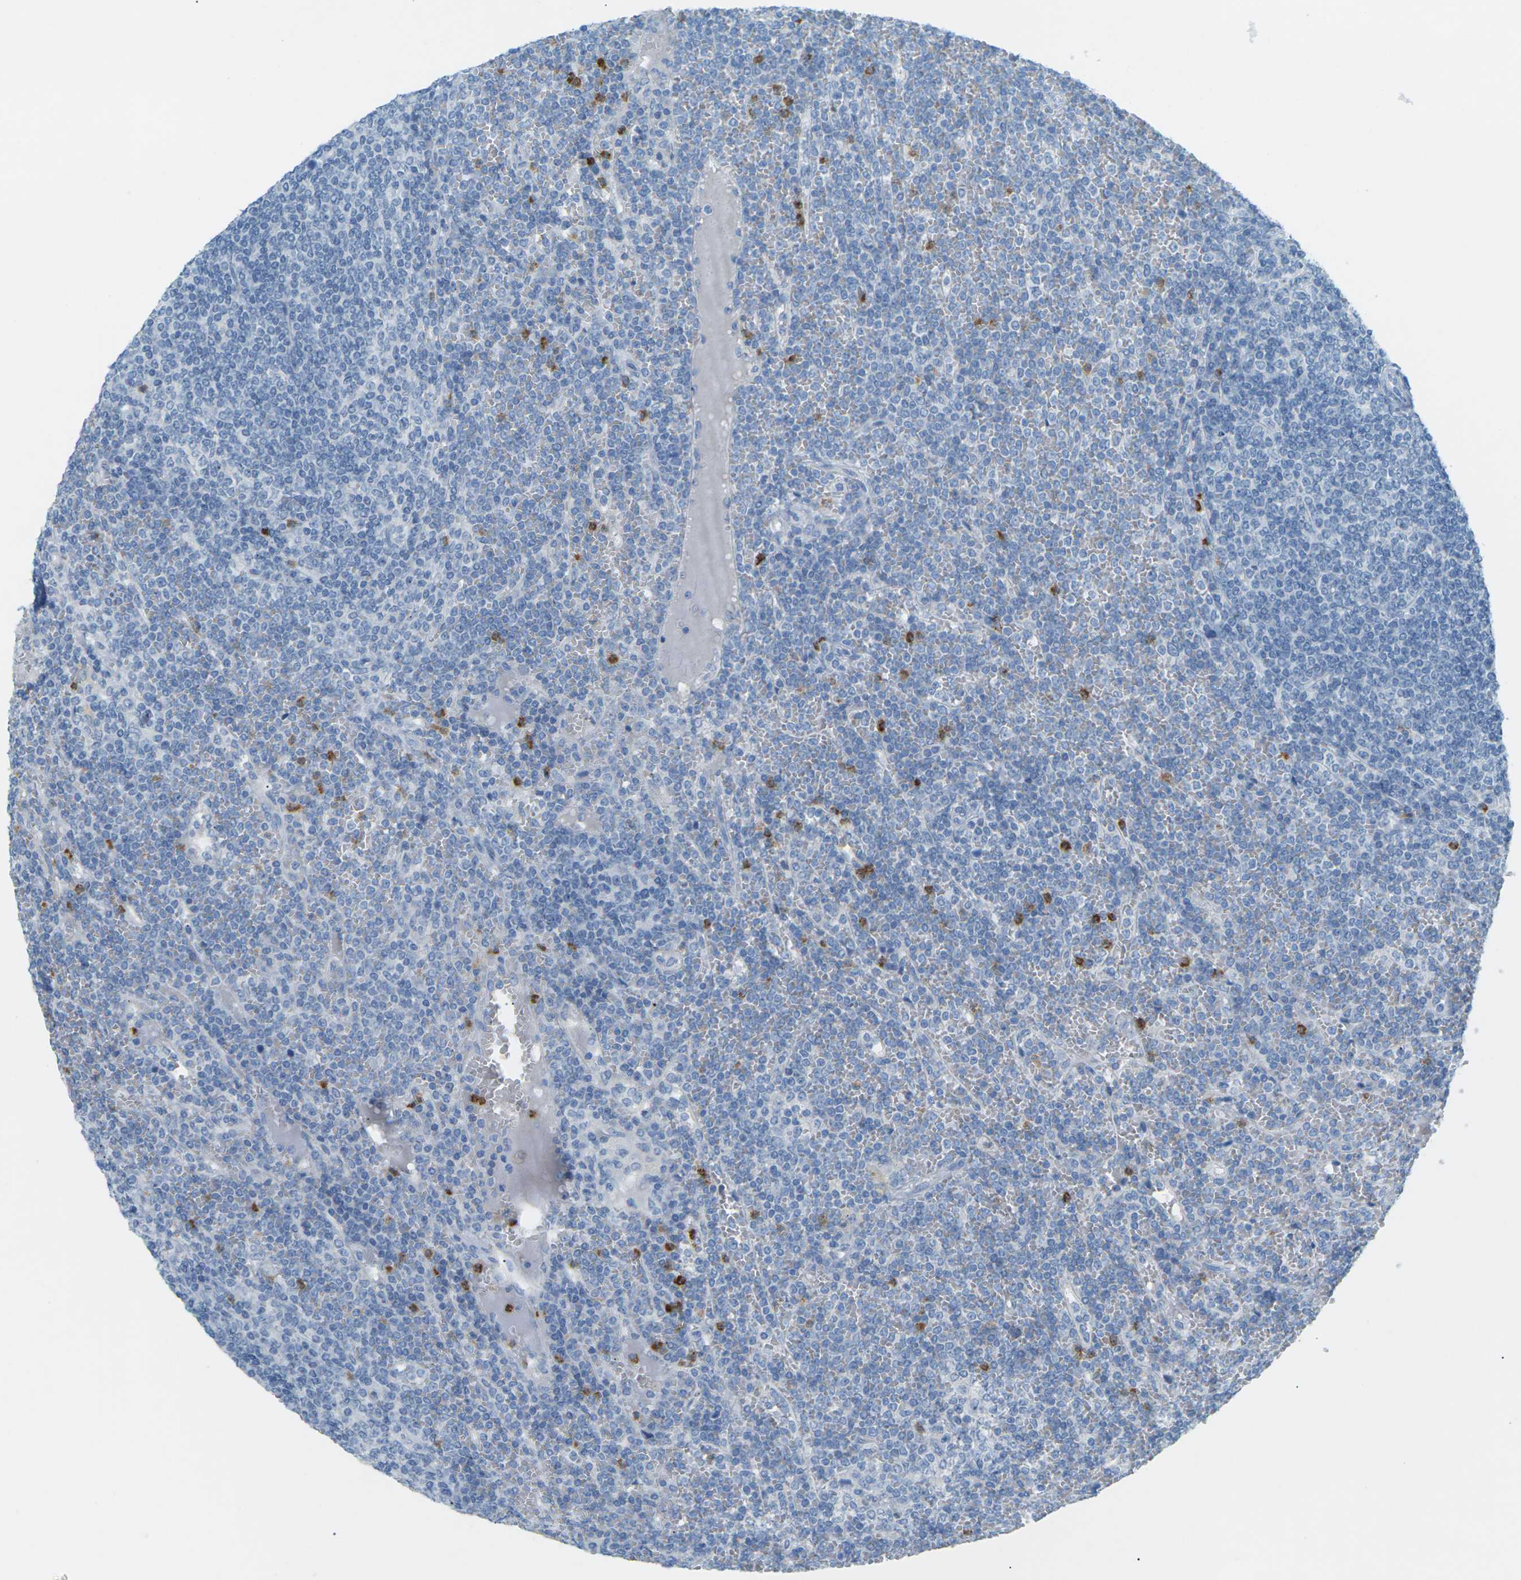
{"staining": {"intensity": "negative", "quantity": "none", "location": "none"}, "tissue": "lymphoma", "cell_type": "Tumor cells", "image_type": "cancer", "snomed": [{"axis": "morphology", "description": "Malignant lymphoma, non-Hodgkin's type, Low grade"}, {"axis": "topography", "description": "Spleen"}], "caption": "Immunohistochemistry histopathology image of human low-grade malignant lymphoma, non-Hodgkin's type stained for a protein (brown), which displays no staining in tumor cells.", "gene": "CDH16", "patient": {"sex": "female", "age": 19}}